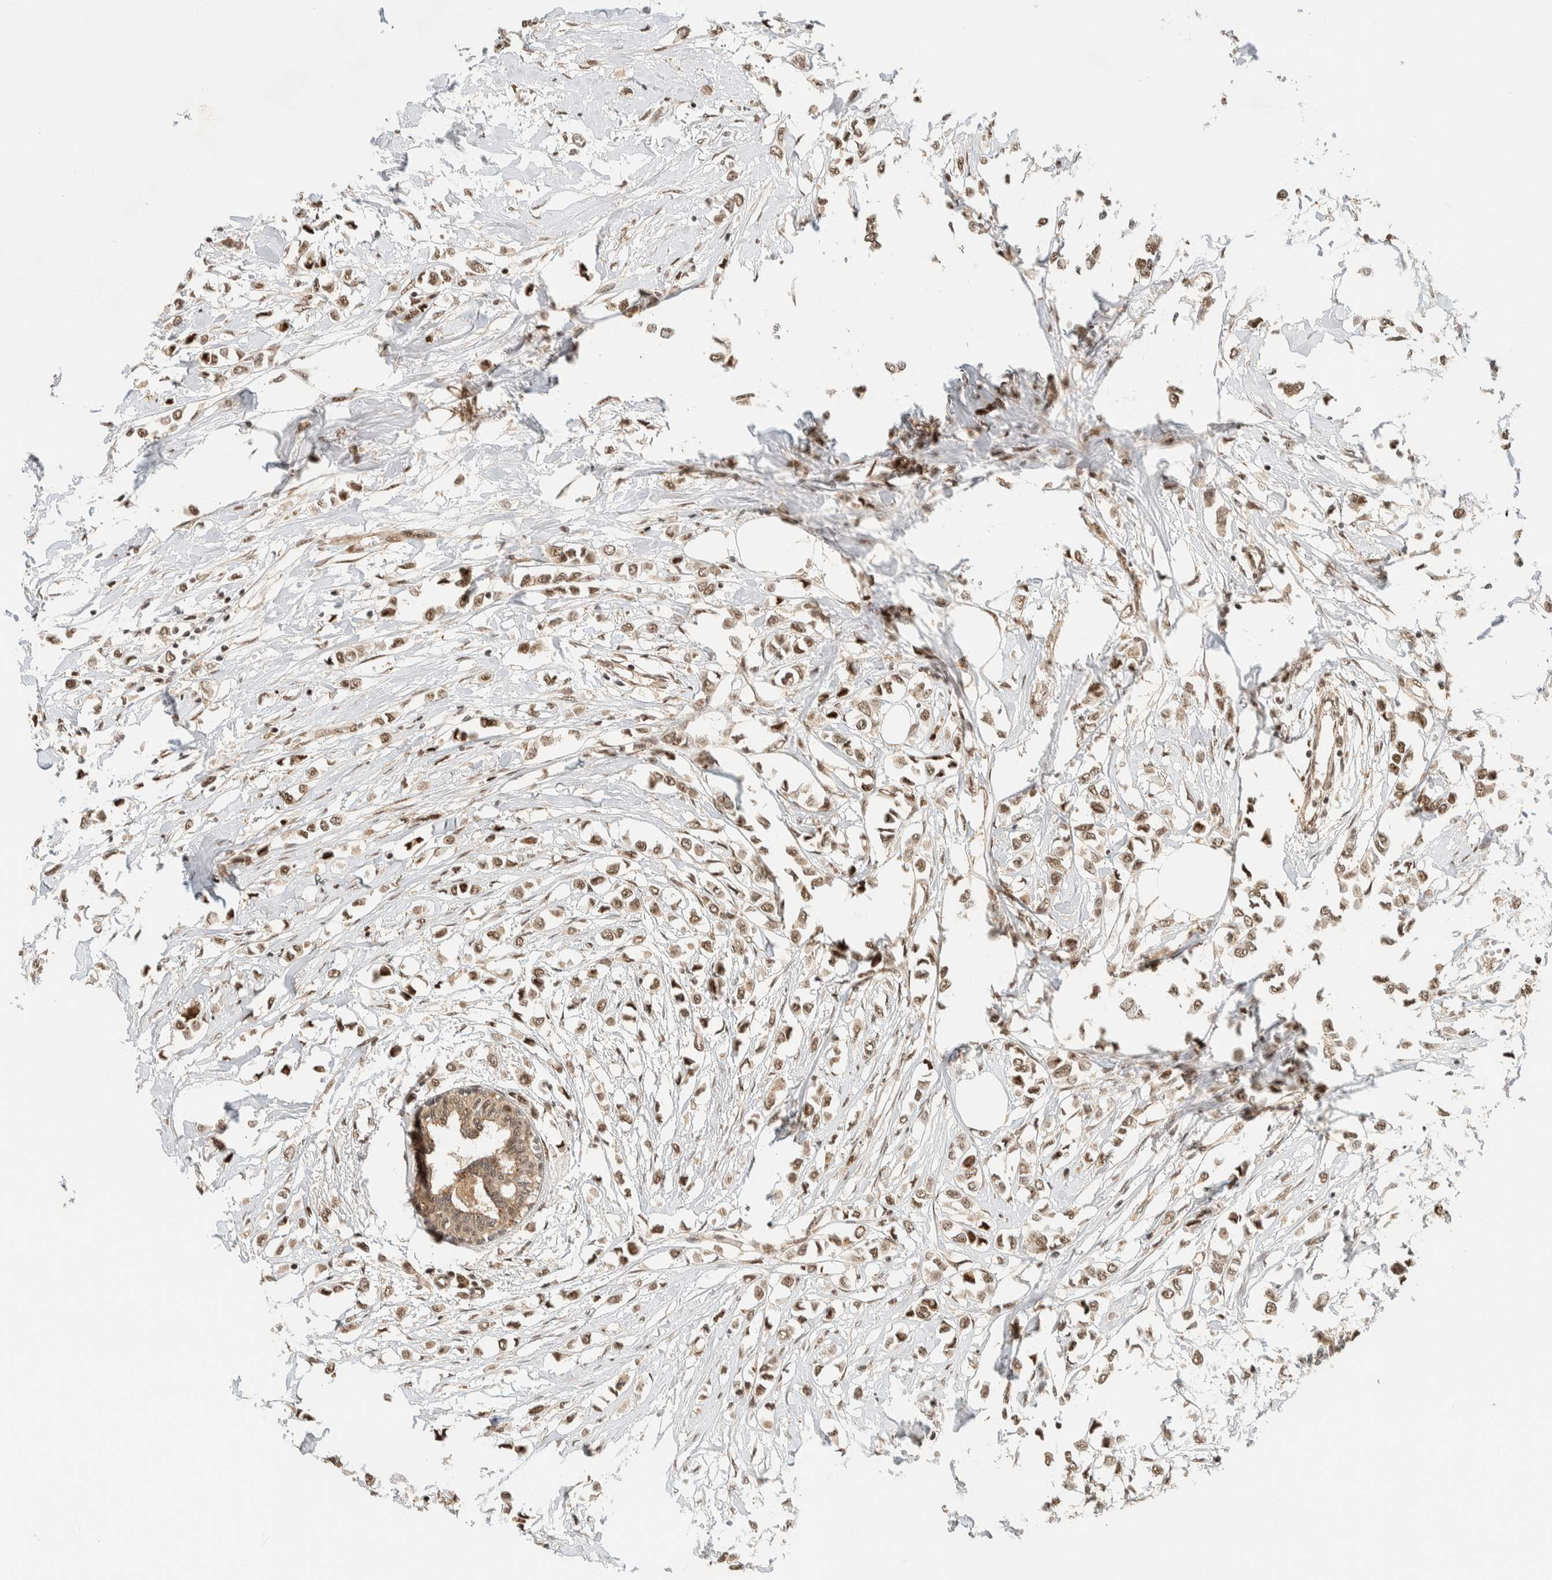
{"staining": {"intensity": "moderate", "quantity": ">75%", "location": "nuclear"}, "tissue": "breast cancer", "cell_type": "Tumor cells", "image_type": "cancer", "snomed": [{"axis": "morphology", "description": "Lobular carcinoma"}, {"axis": "topography", "description": "Breast"}], "caption": "Tumor cells show medium levels of moderate nuclear expression in approximately >75% of cells in human lobular carcinoma (breast).", "gene": "SIK1", "patient": {"sex": "female", "age": 51}}